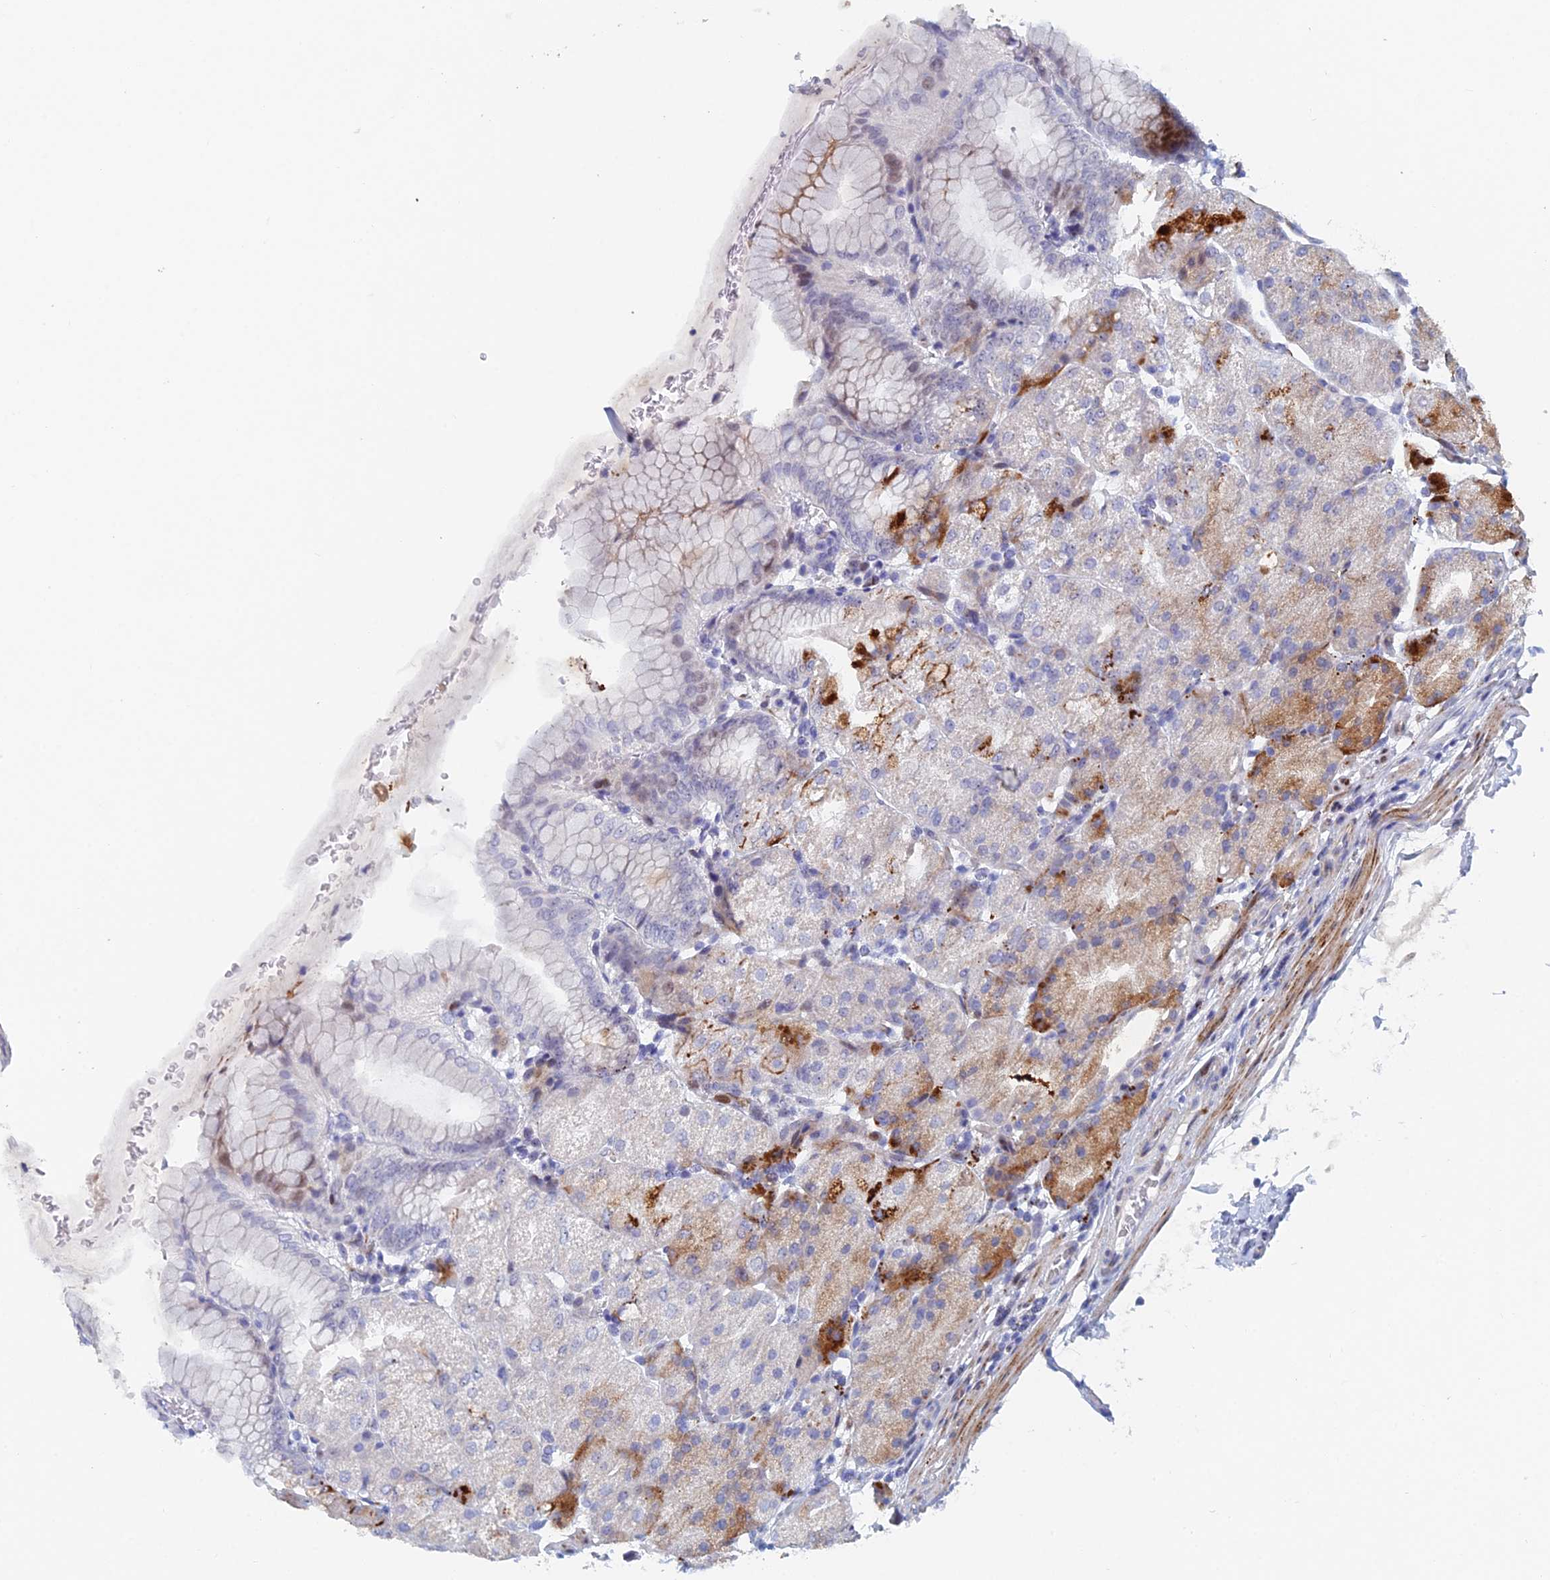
{"staining": {"intensity": "strong", "quantity": "<25%", "location": "cytoplasmic/membranous,nuclear"}, "tissue": "stomach", "cell_type": "Glandular cells", "image_type": "normal", "snomed": [{"axis": "morphology", "description": "Normal tissue, NOS"}, {"axis": "topography", "description": "Stomach, upper"}, {"axis": "topography", "description": "Stomach, lower"}], "caption": "A micrograph showing strong cytoplasmic/membranous,nuclear staining in about <25% of glandular cells in normal stomach, as visualized by brown immunohistochemical staining.", "gene": "DRGX", "patient": {"sex": "male", "age": 62}}